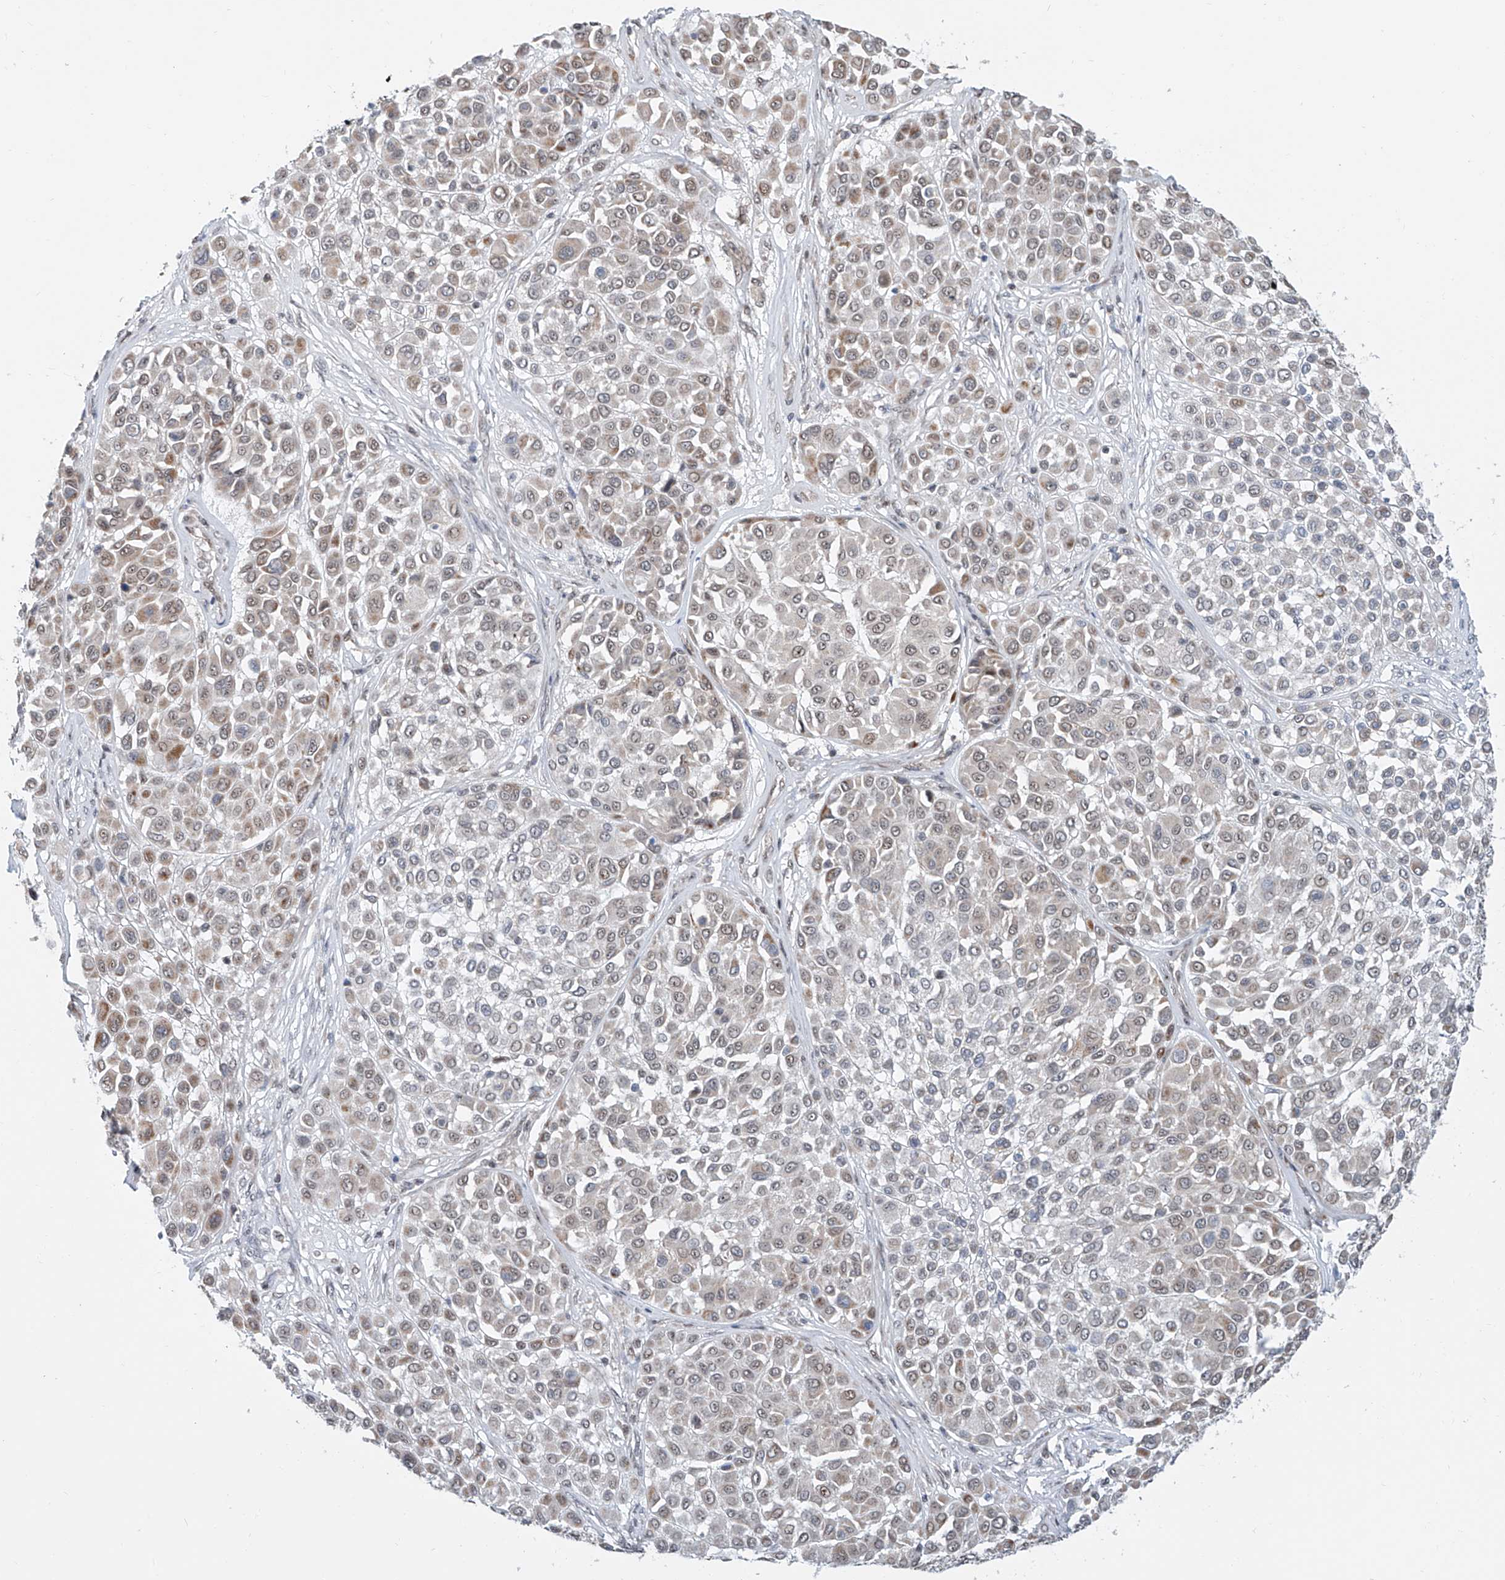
{"staining": {"intensity": "moderate", "quantity": "25%-75%", "location": "cytoplasmic/membranous"}, "tissue": "melanoma", "cell_type": "Tumor cells", "image_type": "cancer", "snomed": [{"axis": "morphology", "description": "Malignant melanoma, Metastatic site"}, {"axis": "topography", "description": "Soft tissue"}], "caption": "The micrograph shows a brown stain indicating the presence of a protein in the cytoplasmic/membranous of tumor cells in melanoma.", "gene": "SDE2", "patient": {"sex": "male", "age": 41}}